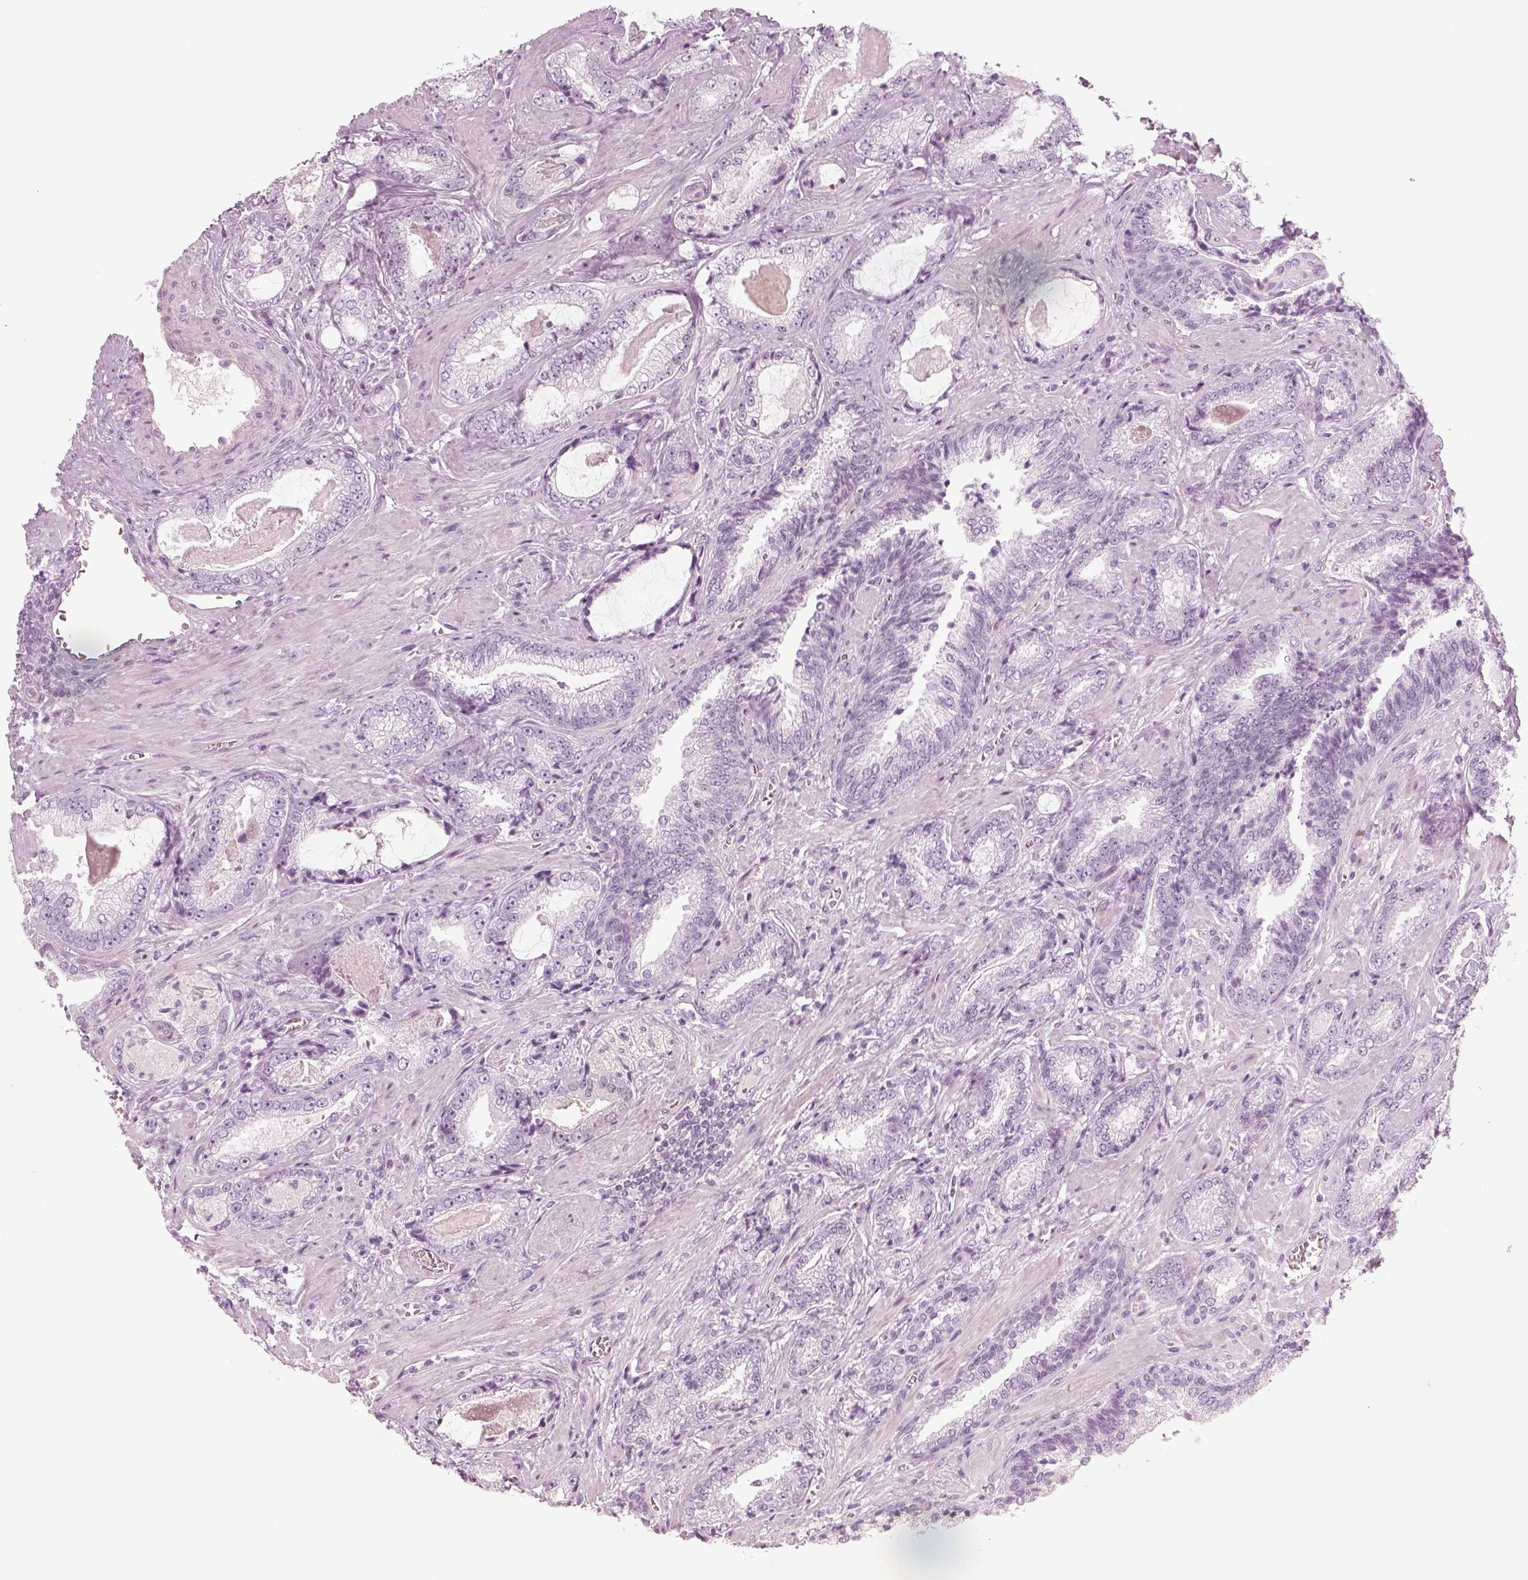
{"staining": {"intensity": "negative", "quantity": "none", "location": "none"}, "tissue": "prostate cancer", "cell_type": "Tumor cells", "image_type": "cancer", "snomed": [{"axis": "morphology", "description": "Adenocarcinoma, Low grade"}, {"axis": "topography", "description": "Prostate"}], "caption": "A histopathology image of prostate cancer stained for a protein demonstrates no brown staining in tumor cells.", "gene": "GAS2L2", "patient": {"sex": "male", "age": 61}}